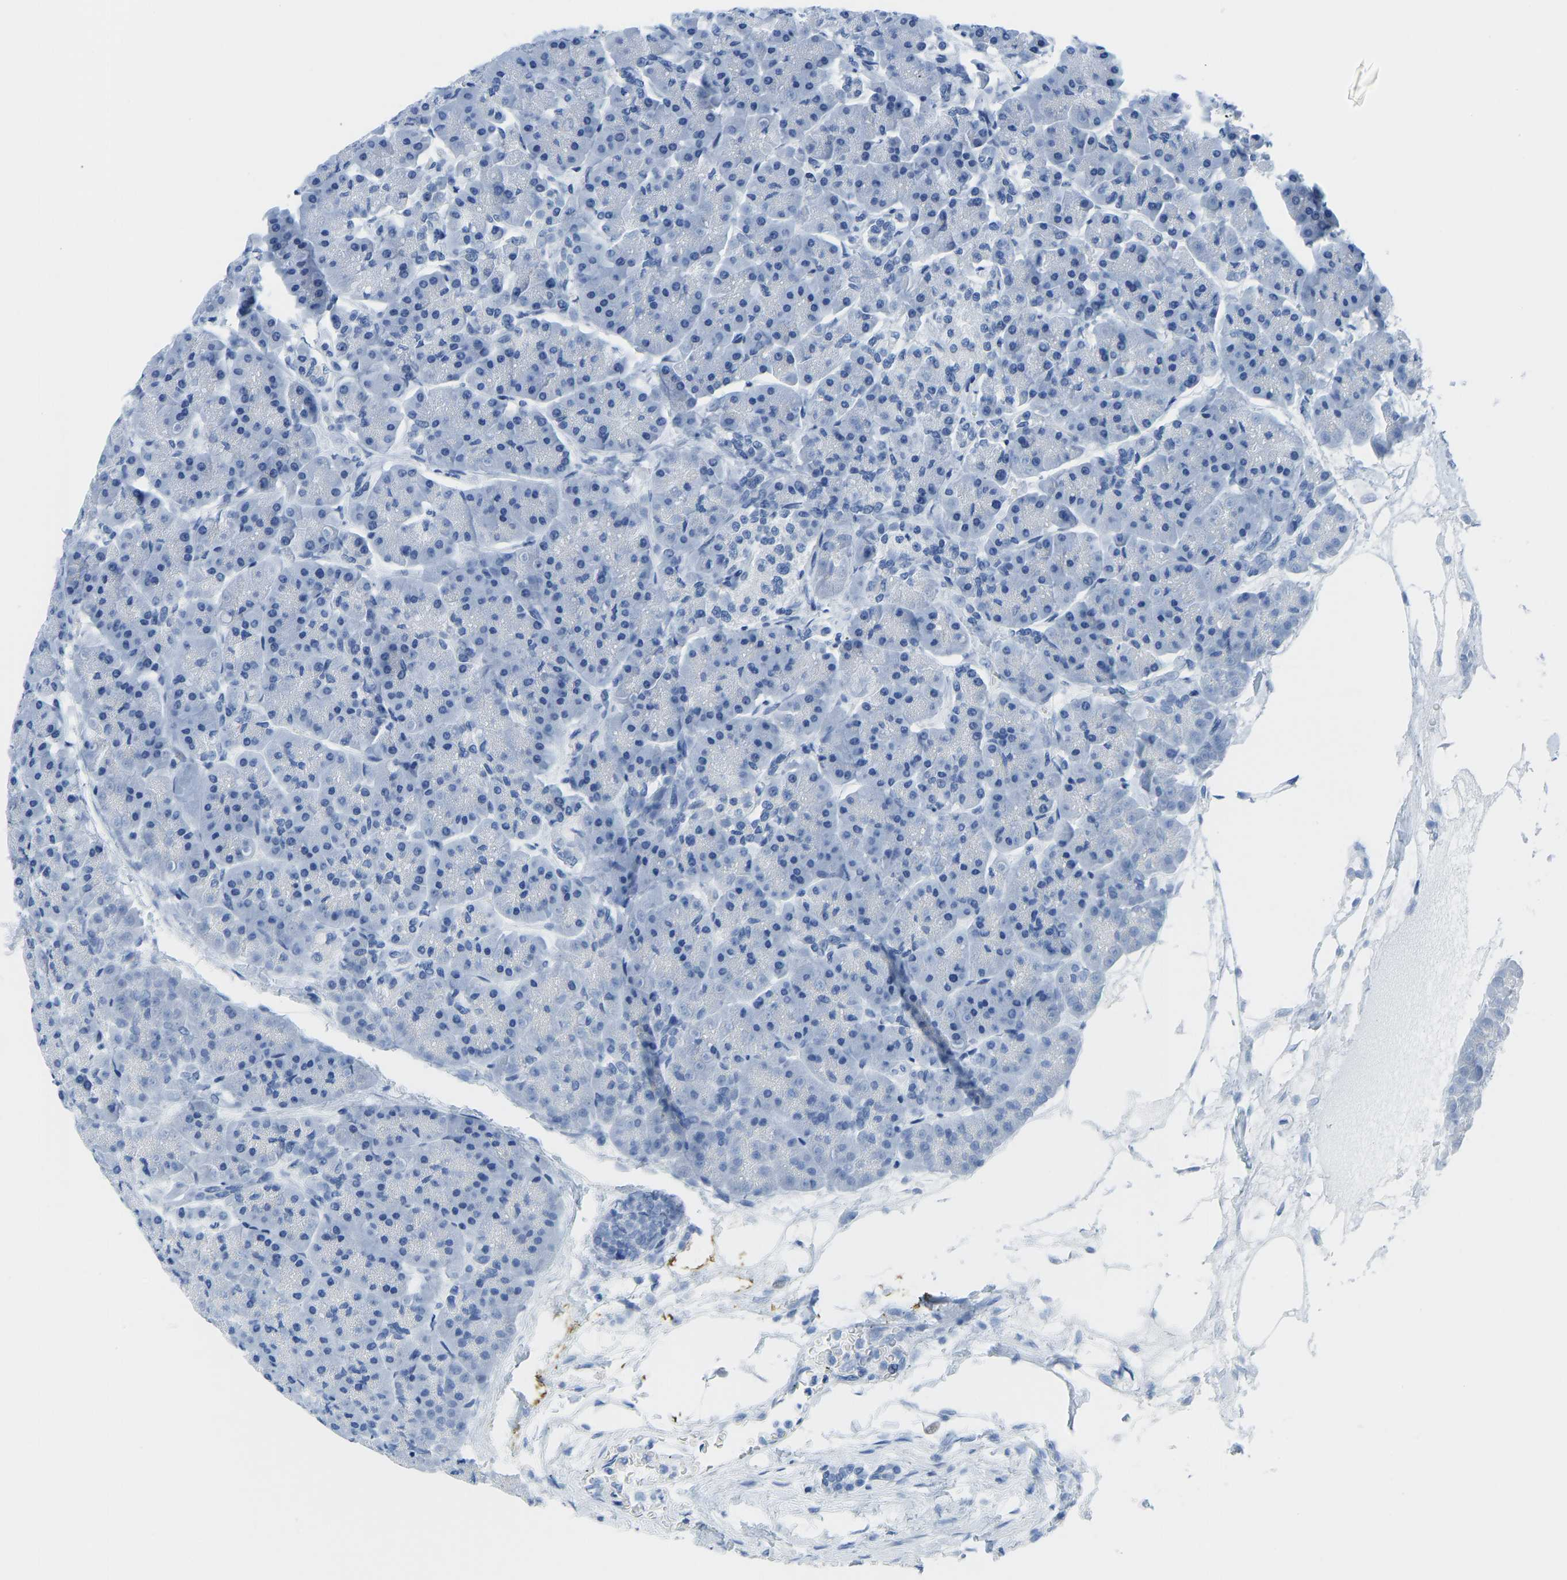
{"staining": {"intensity": "negative", "quantity": "none", "location": "none"}, "tissue": "pancreas", "cell_type": "Exocrine glandular cells", "image_type": "normal", "snomed": [{"axis": "morphology", "description": "Normal tissue, NOS"}, {"axis": "topography", "description": "Pancreas"}], "caption": "Exocrine glandular cells show no significant positivity in unremarkable pancreas.", "gene": "SERPINB3", "patient": {"sex": "female", "age": 70}}